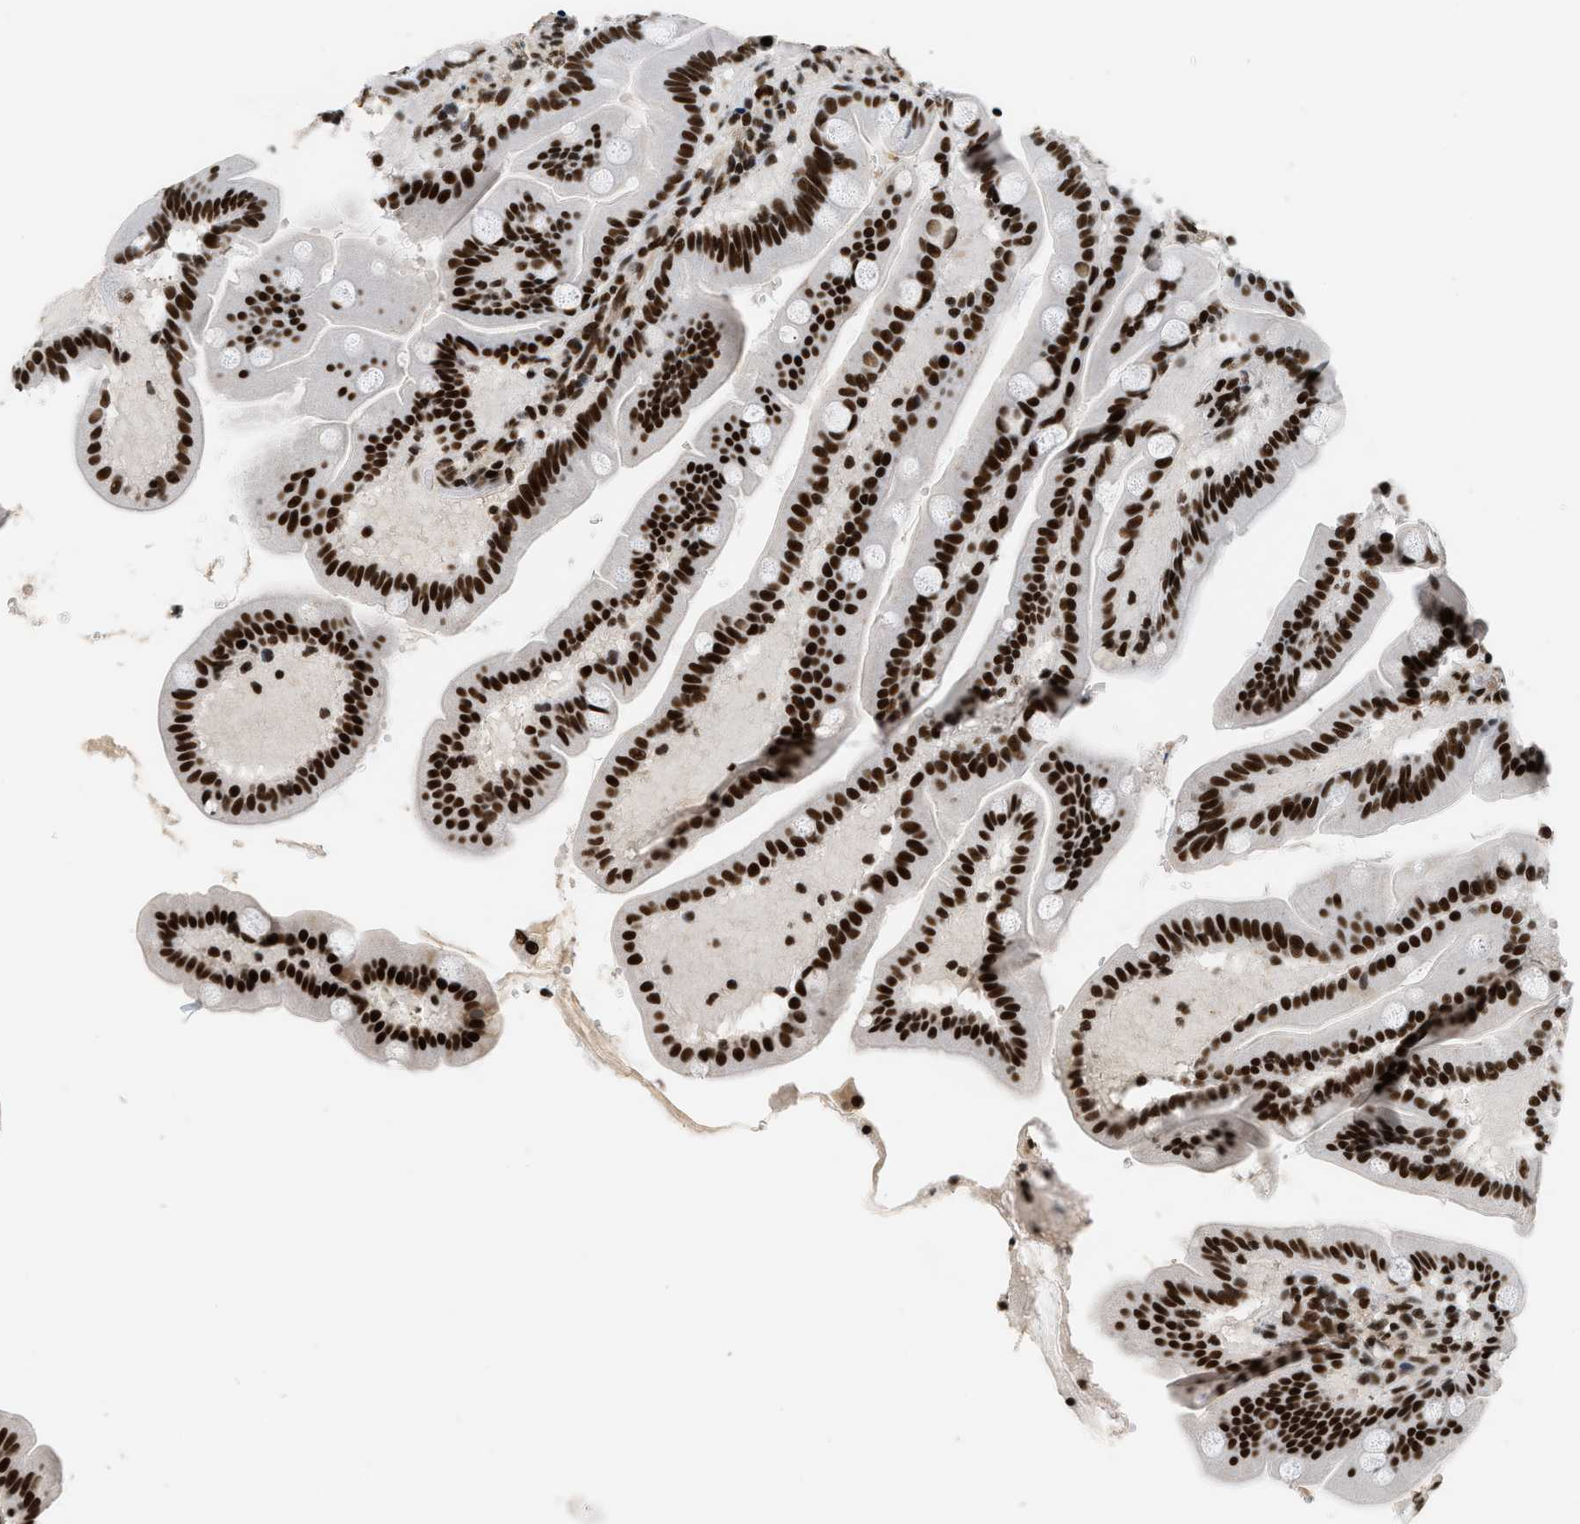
{"staining": {"intensity": "strong", "quantity": ">75%", "location": "nuclear"}, "tissue": "duodenum", "cell_type": "Glandular cells", "image_type": "normal", "snomed": [{"axis": "morphology", "description": "Normal tissue, NOS"}, {"axis": "topography", "description": "Duodenum"}], "caption": "Immunohistochemistry of unremarkable duodenum demonstrates high levels of strong nuclear positivity in about >75% of glandular cells.", "gene": "SMARCB1", "patient": {"sex": "male", "age": 54}}